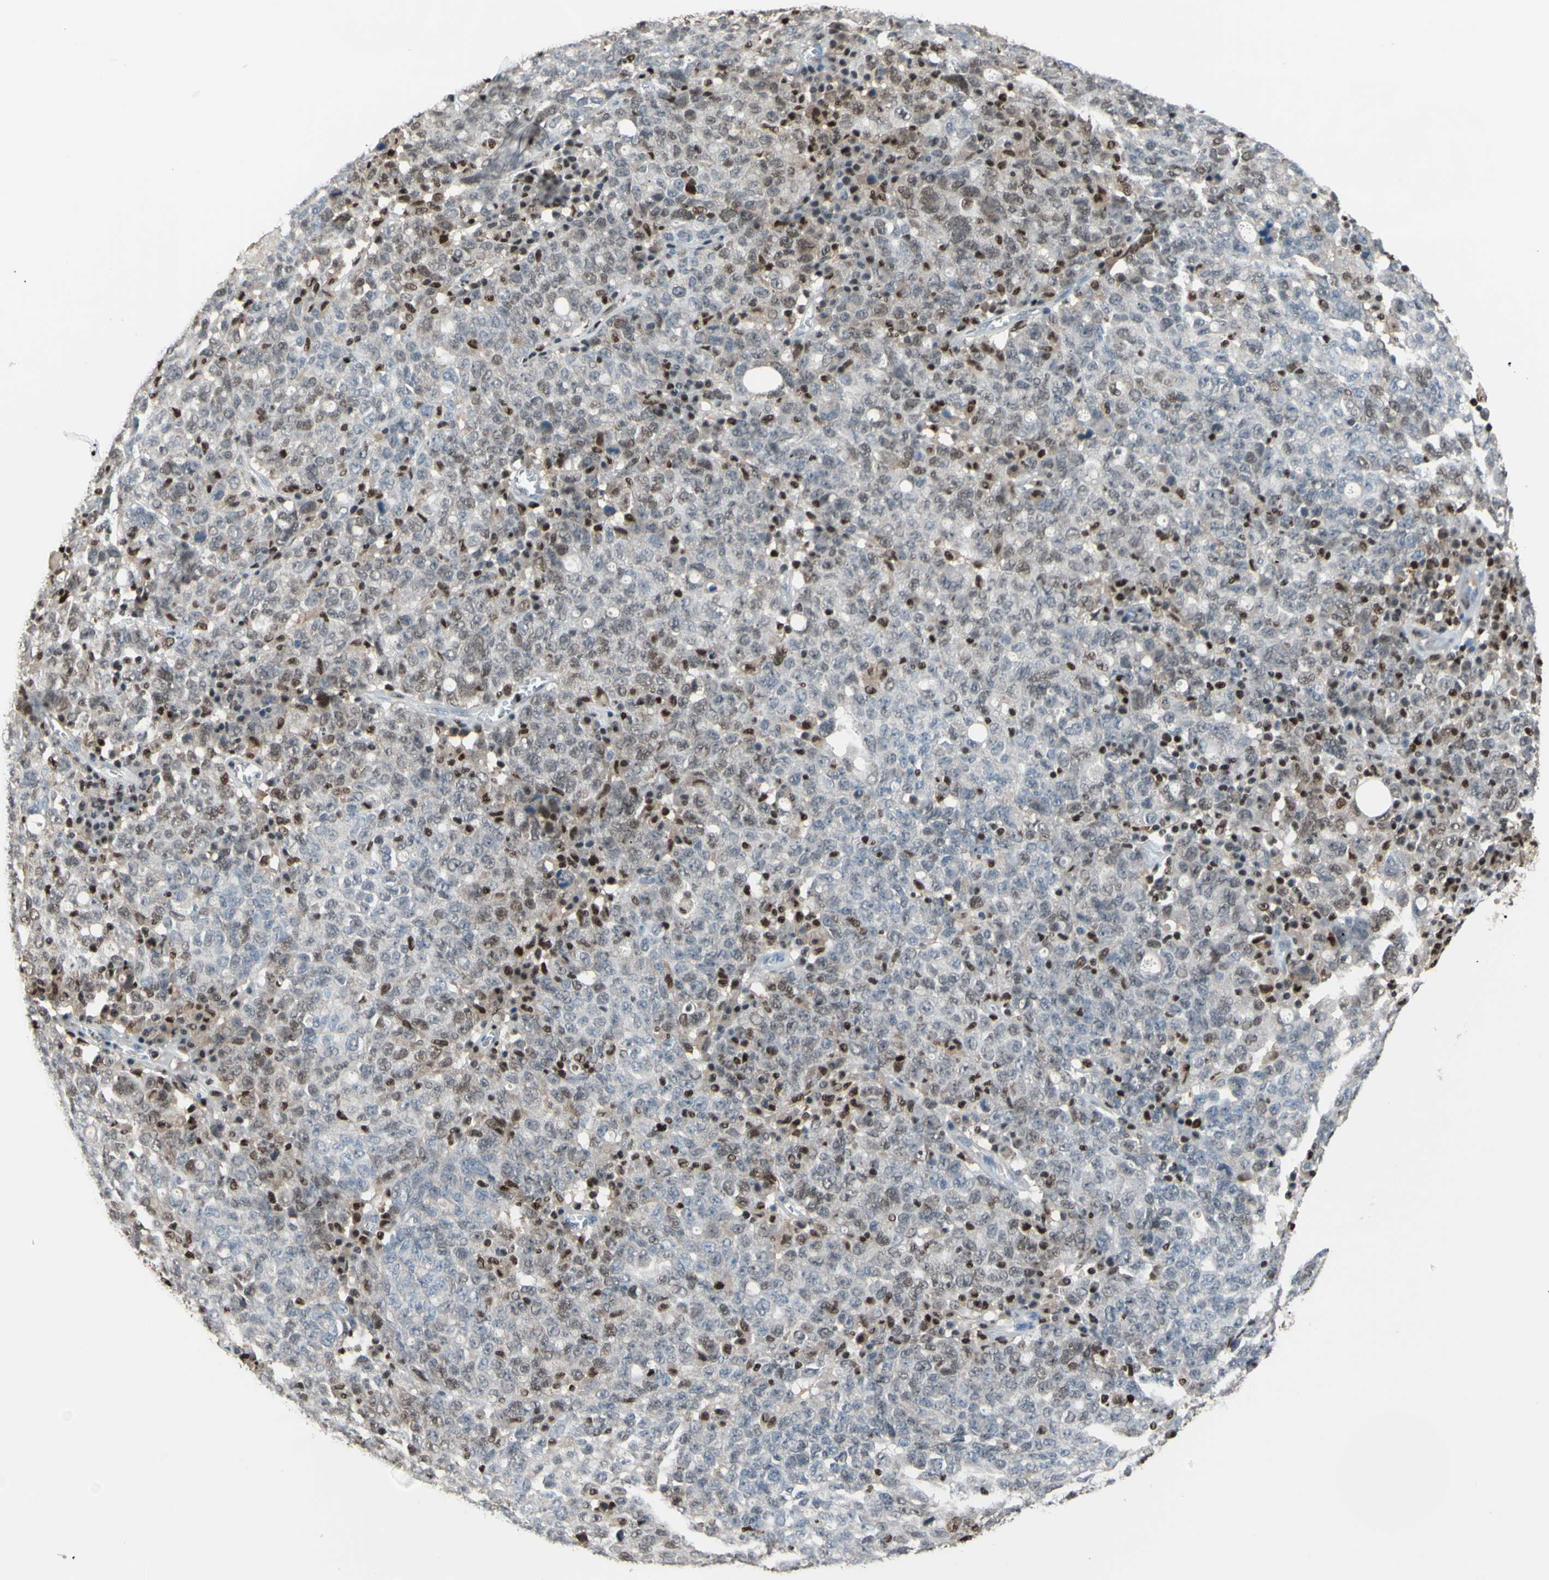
{"staining": {"intensity": "weak", "quantity": "25%-75%", "location": "cytoplasmic/membranous,nuclear"}, "tissue": "ovarian cancer", "cell_type": "Tumor cells", "image_type": "cancer", "snomed": [{"axis": "morphology", "description": "Carcinoma, endometroid"}, {"axis": "topography", "description": "Ovary"}], "caption": "Endometroid carcinoma (ovarian) stained for a protein (brown) demonstrates weak cytoplasmic/membranous and nuclear positive positivity in approximately 25%-75% of tumor cells.", "gene": "FKBP5", "patient": {"sex": "female", "age": 62}}